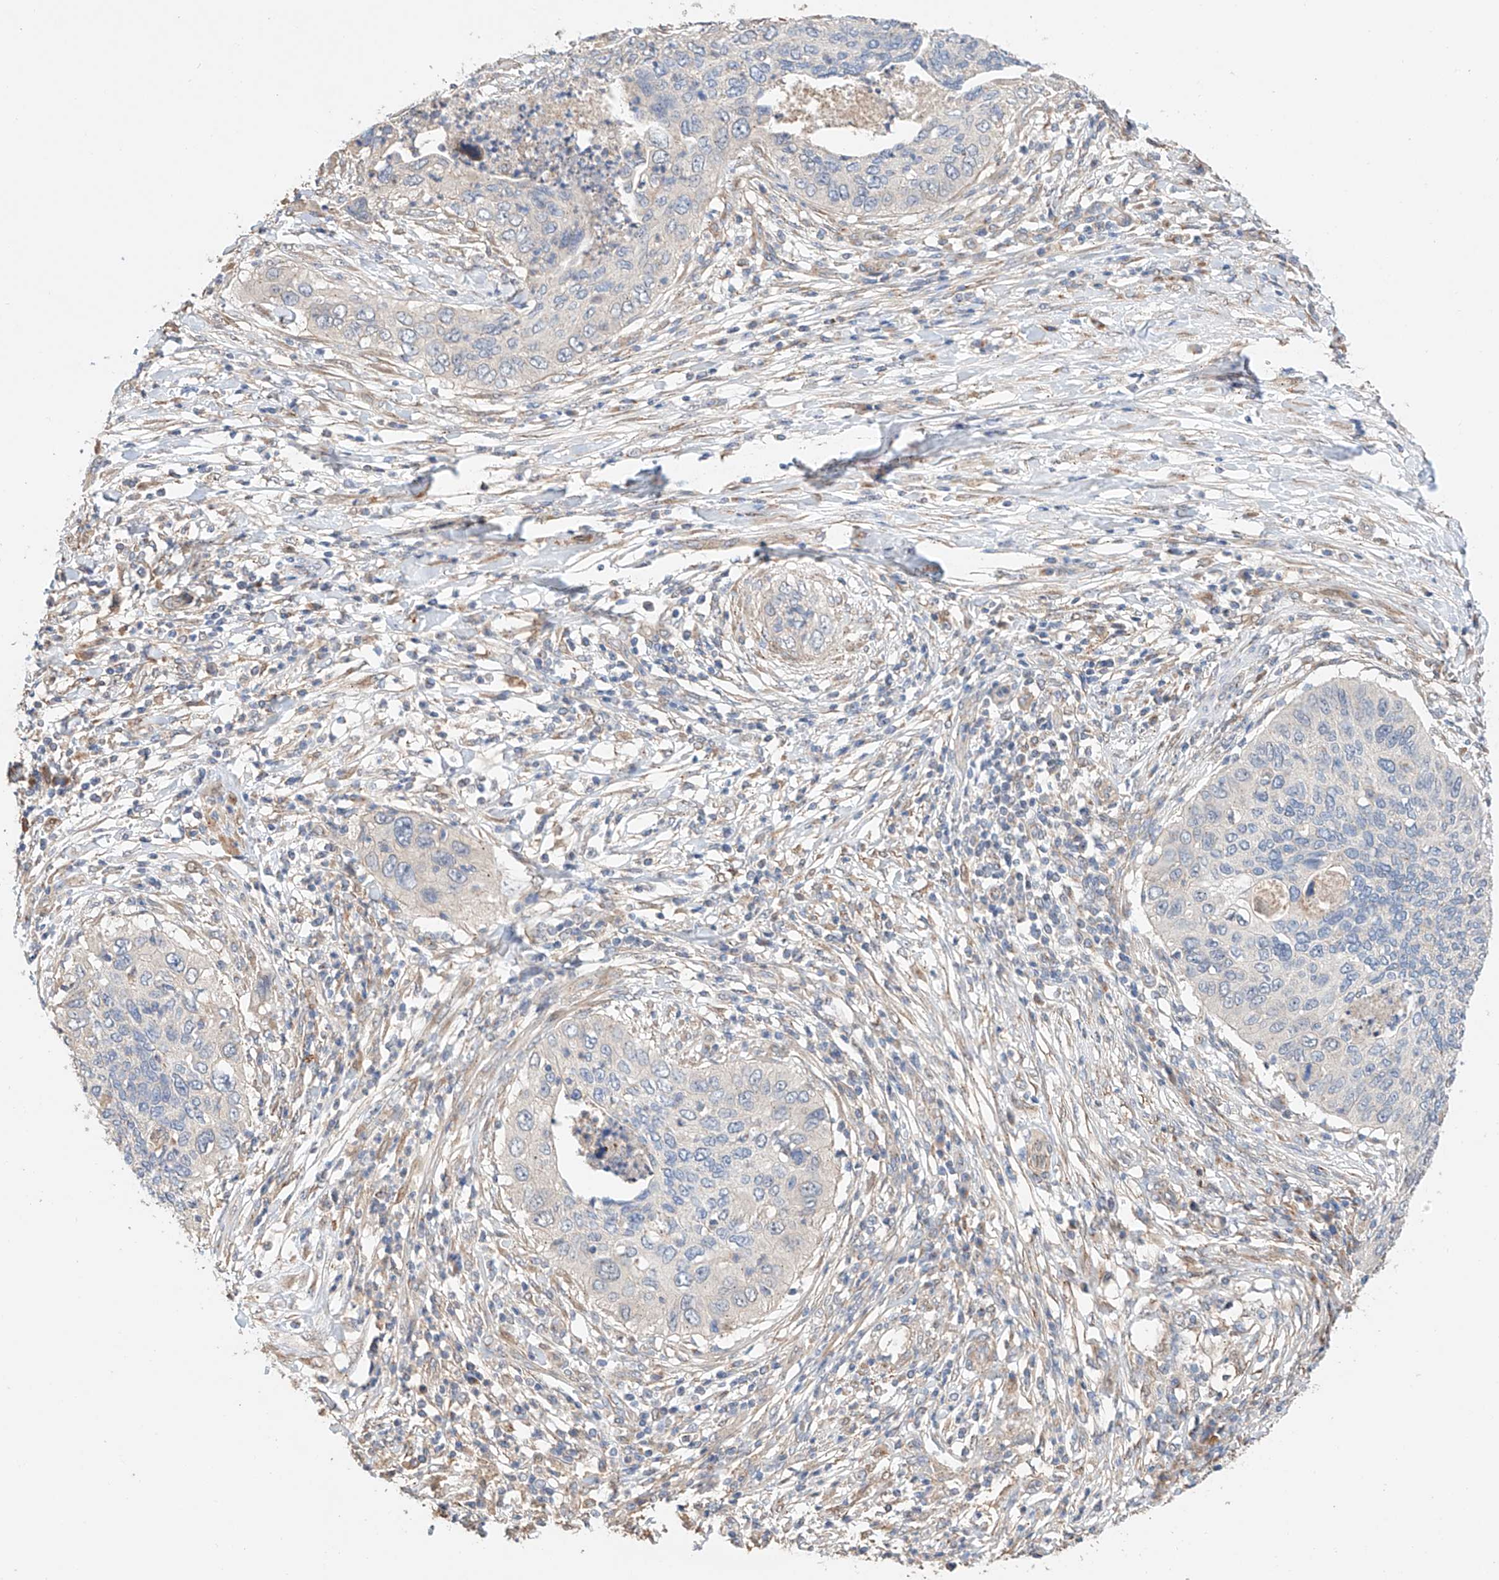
{"staining": {"intensity": "negative", "quantity": "none", "location": "none"}, "tissue": "cervical cancer", "cell_type": "Tumor cells", "image_type": "cancer", "snomed": [{"axis": "morphology", "description": "Squamous cell carcinoma, NOS"}, {"axis": "topography", "description": "Cervix"}], "caption": "The immunohistochemistry histopathology image has no significant positivity in tumor cells of squamous cell carcinoma (cervical) tissue. (DAB IHC with hematoxylin counter stain).", "gene": "MOSPD1", "patient": {"sex": "female", "age": 38}}